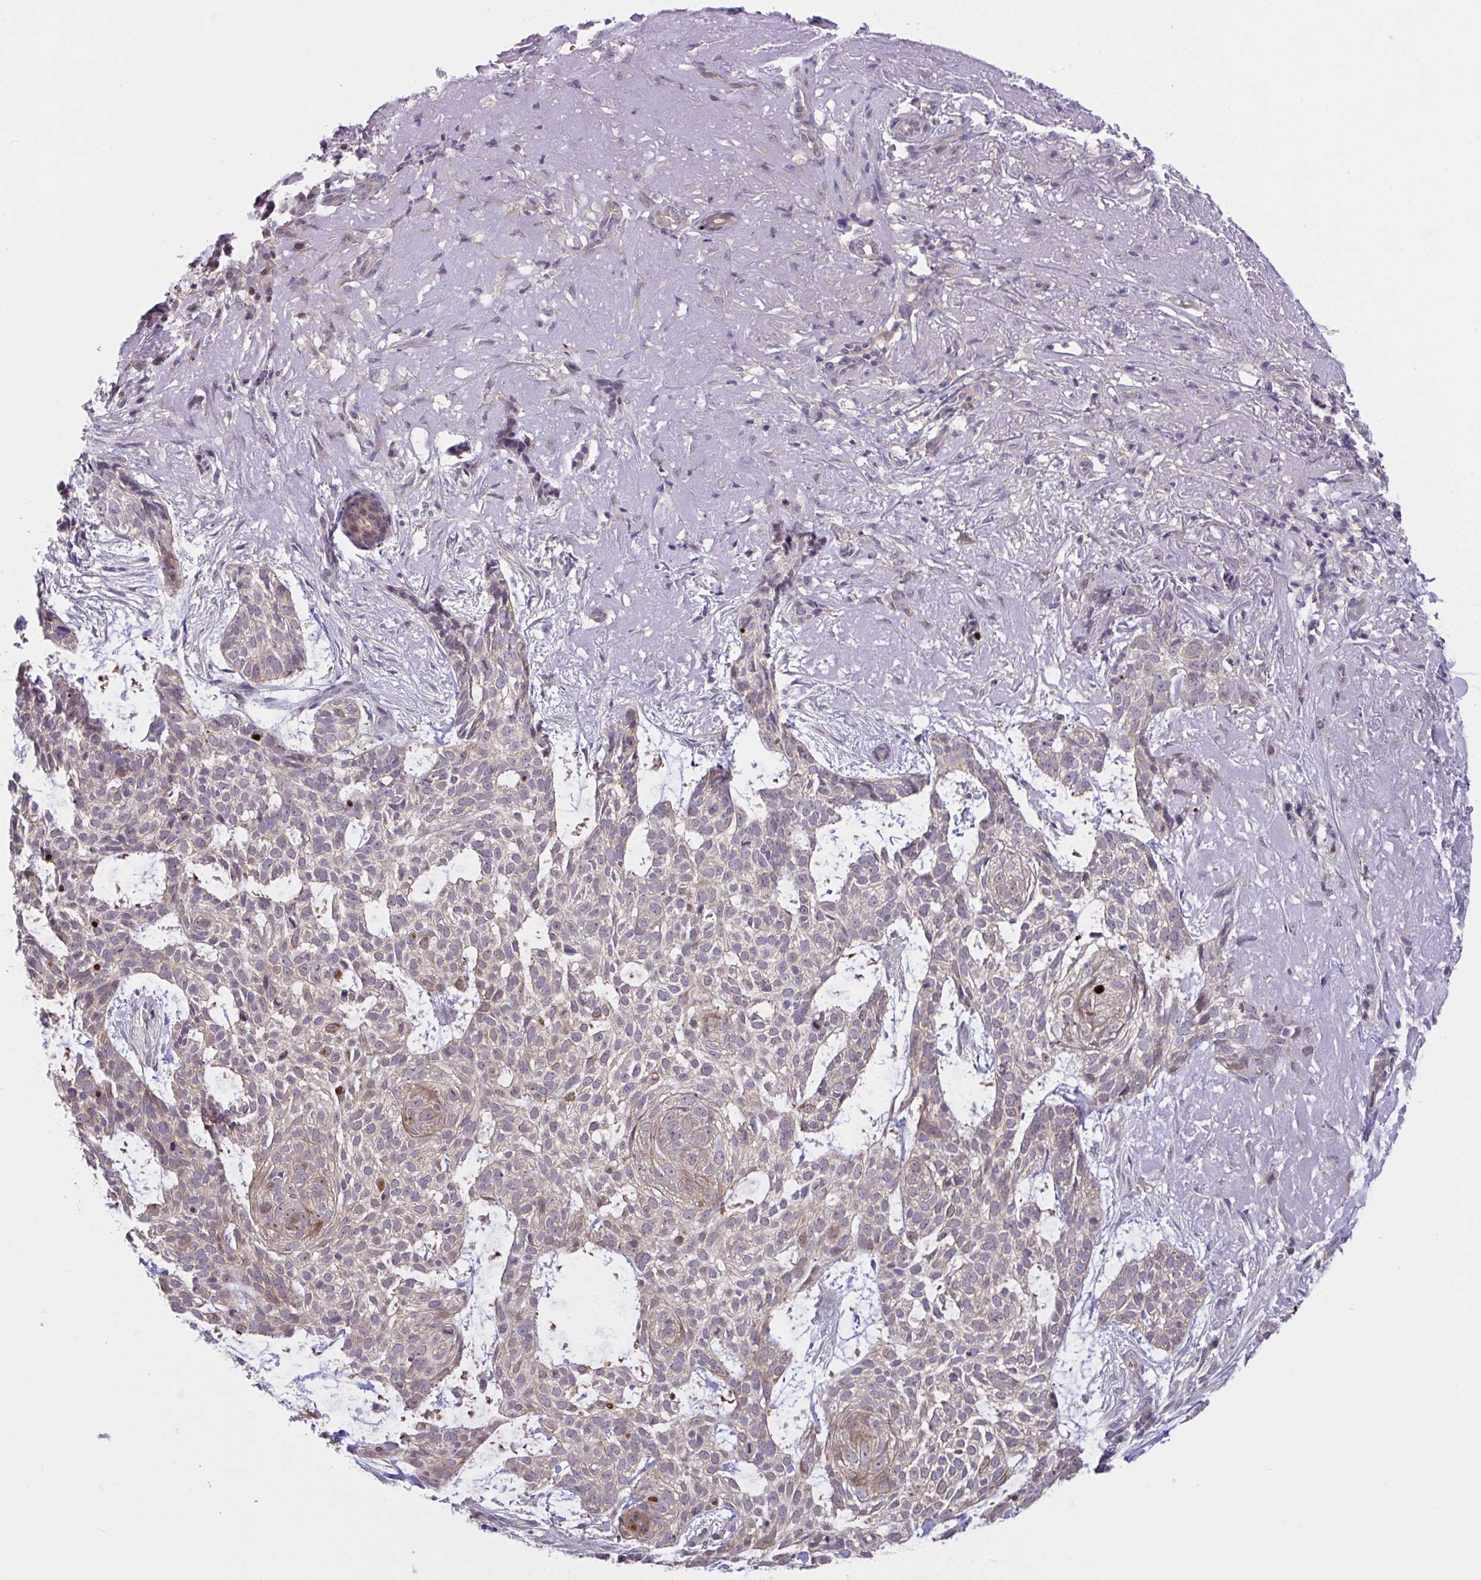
{"staining": {"intensity": "weak", "quantity": "<25%", "location": "cytoplasmic/membranous"}, "tissue": "skin cancer", "cell_type": "Tumor cells", "image_type": "cancer", "snomed": [{"axis": "morphology", "description": "Basal cell carcinoma"}, {"axis": "topography", "description": "Skin"}, {"axis": "topography", "description": "Skin of face"}], "caption": "Skin cancer stained for a protein using immunohistochemistry (IHC) displays no positivity tumor cells.", "gene": "RHOXF1", "patient": {"sex": "female", "age": 80}}